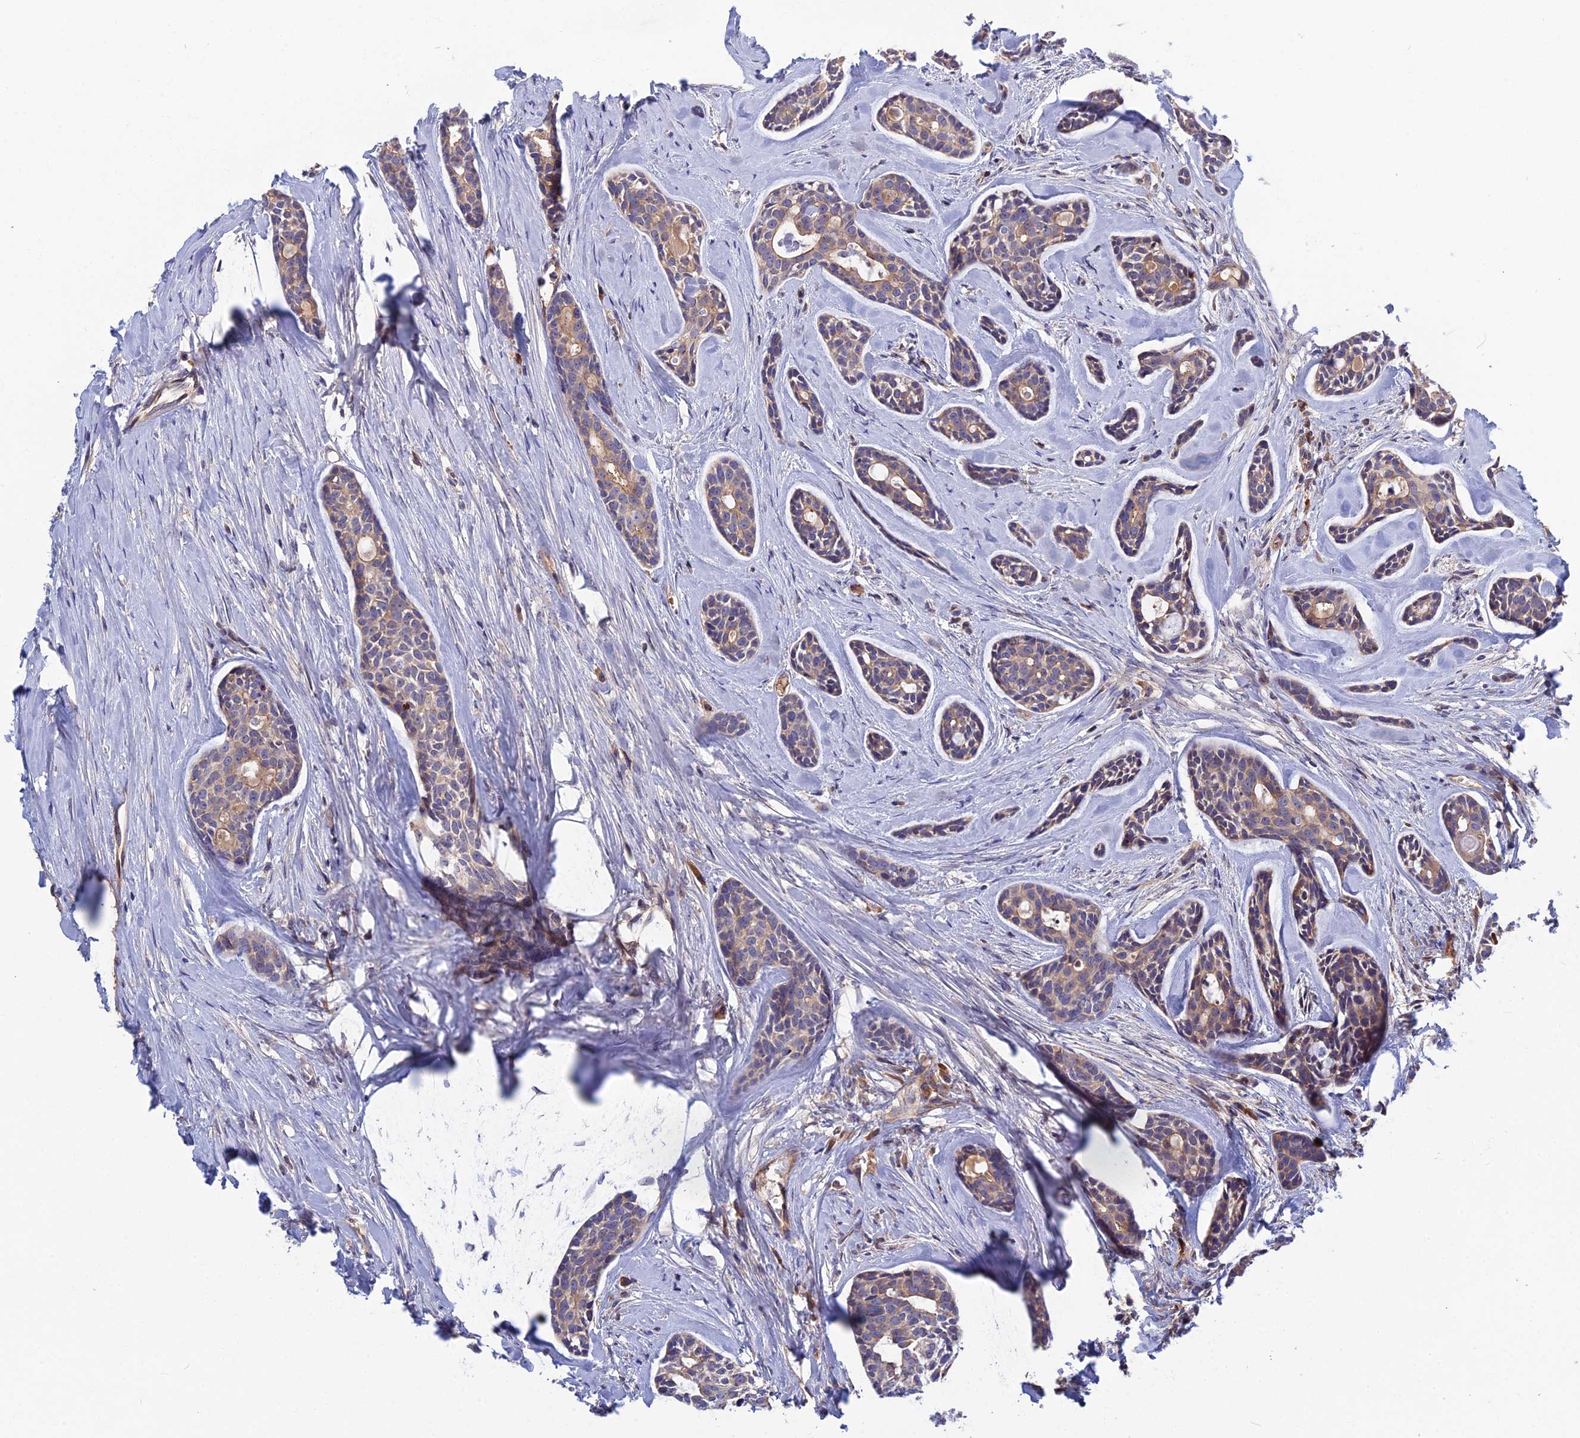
{"staining": {"intensity": "weak", "quantity": ">75%", "location": "cytoplasmic/membranous"}, "tissue": "head and neck cancer", "cell_type": "Tumor cells", "image_type": "cancer", "snomed": [{"axis": "morphology", "description": "Adenocarcinoma, NOS"}, {"axis": "topography", "description": "Subcutis"}, {"axis": "topography", "description": "Head-Neck"}], "caption": "Human head and neck adenocarcinoma stained with a brown dye reveals weak cytoplasmic/membranous positive positivity in about >75% of tumor cells.", "gene": "CRACD", "patient": {"sex": "female", "age": 73}}